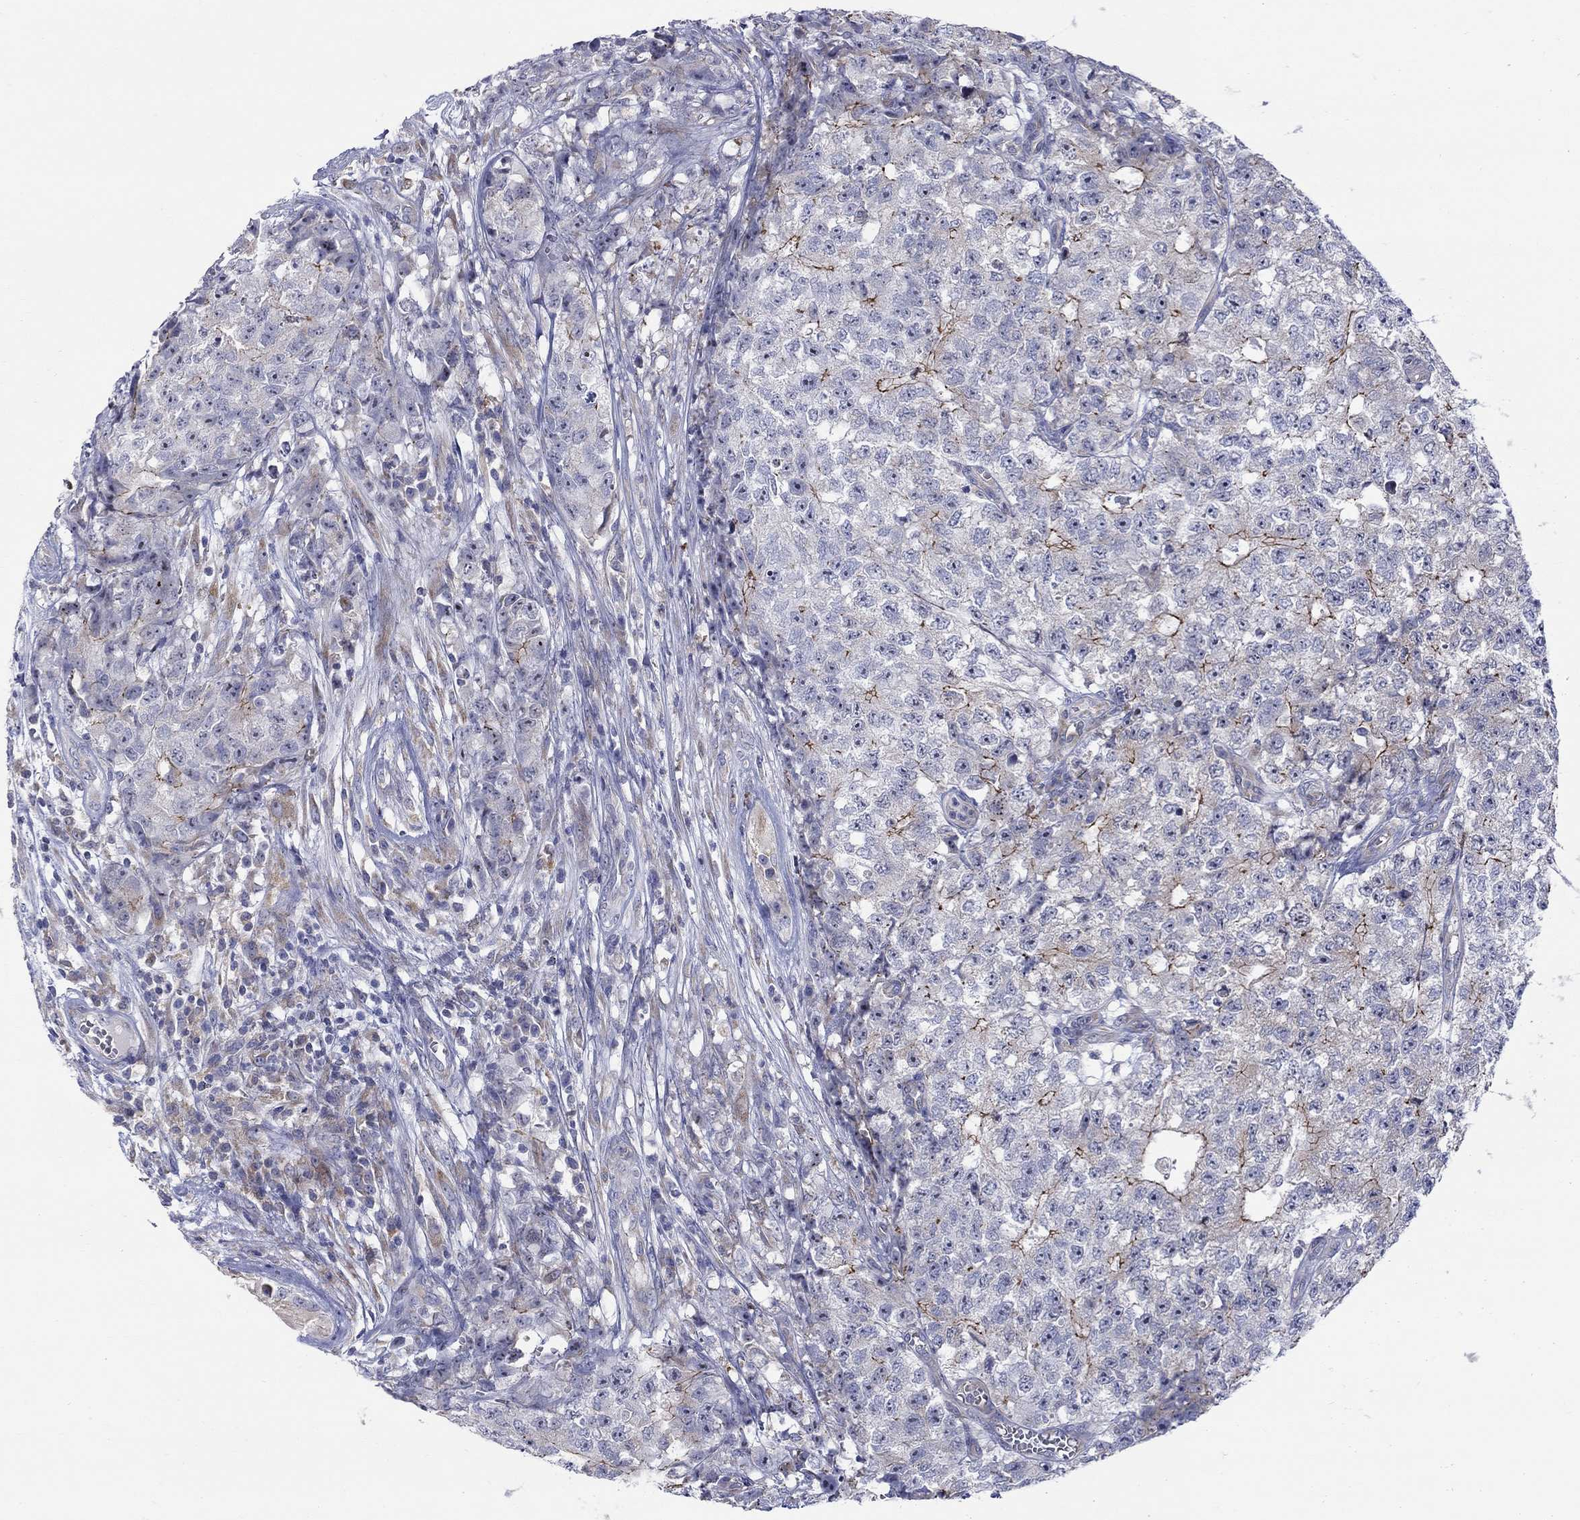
{"staining": {"intensity": "strong", "quantity": "<25%", "location": "cytoplasmic/membranous"}, "tissue": "testis cancer", "cell_type": "Tumor cells", "image_type": "cancer", "snomed": [{"axis": "morphology", "description": "Seminoma, NOS"}, {"axis": "morphology", "description": "Carcinoma, Embryonal, NOS"}, {"axis": "topography", "description": "Testis"}], "caption": "Protein expression analysis of human testis embryonal carcinoma reveals strong cytoplasmic/membranous expression in about <25% of tumor cells.", "gene": "QRFPR", "patient": {"sex": "male", "age": 22}}